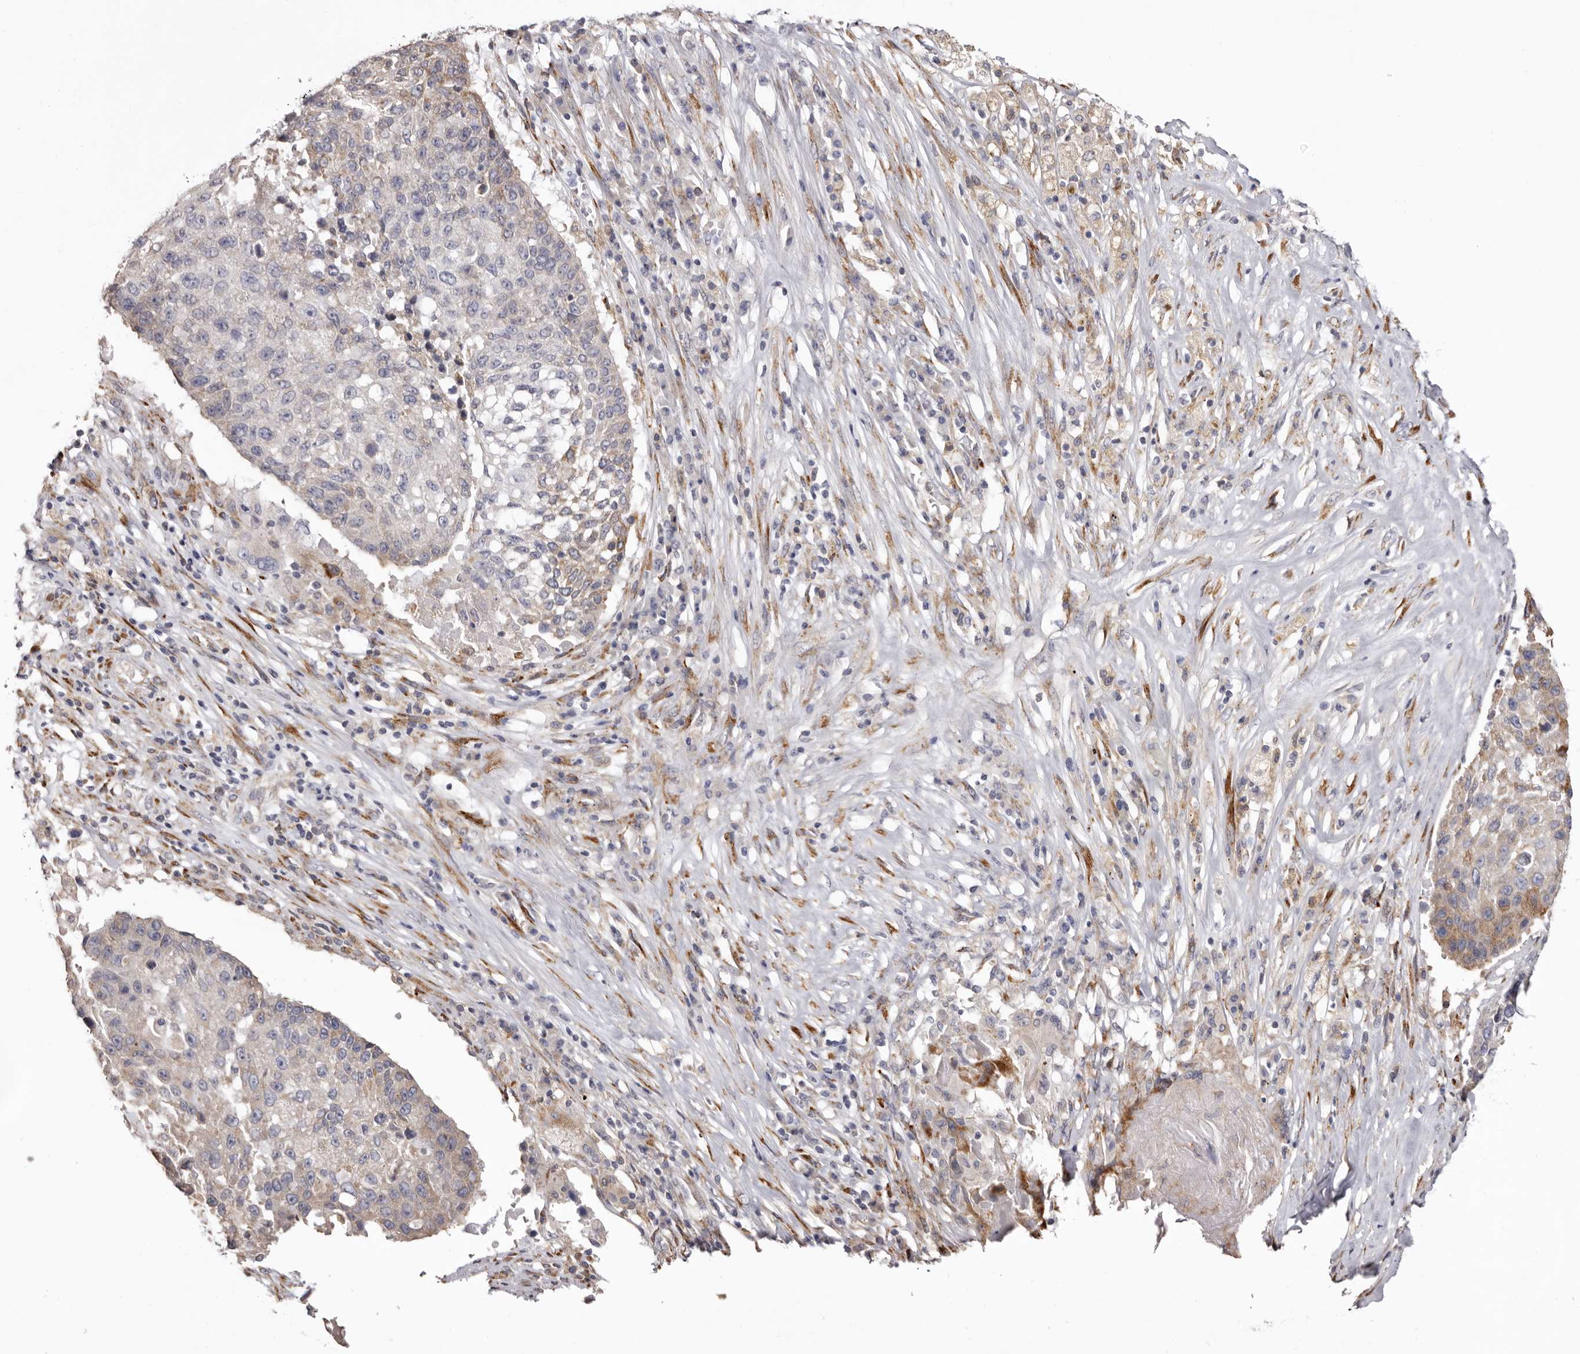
{"staining": {"intensity": "moderate", "quantity": "<25%", "location": "cytoplasmic/membranous"}, "tissue": "lung cancer", "cell_type": "Tumor cells", "image_type": "cancer", "snomed": [{"axis": "morphology", "description": "Squamous cell carcinoma, NOS"}, {"axis": "topography", "description": "Lung"}], "caption": "Immunohistochemistry (DAB) staining of lung squamous cell carcinoma exhibits moderate cytoplasmic/membranous protein staining in about <25% of tumor cells.", "gene": "PIGX", "patient": {"sex": "male", "age": 61}}